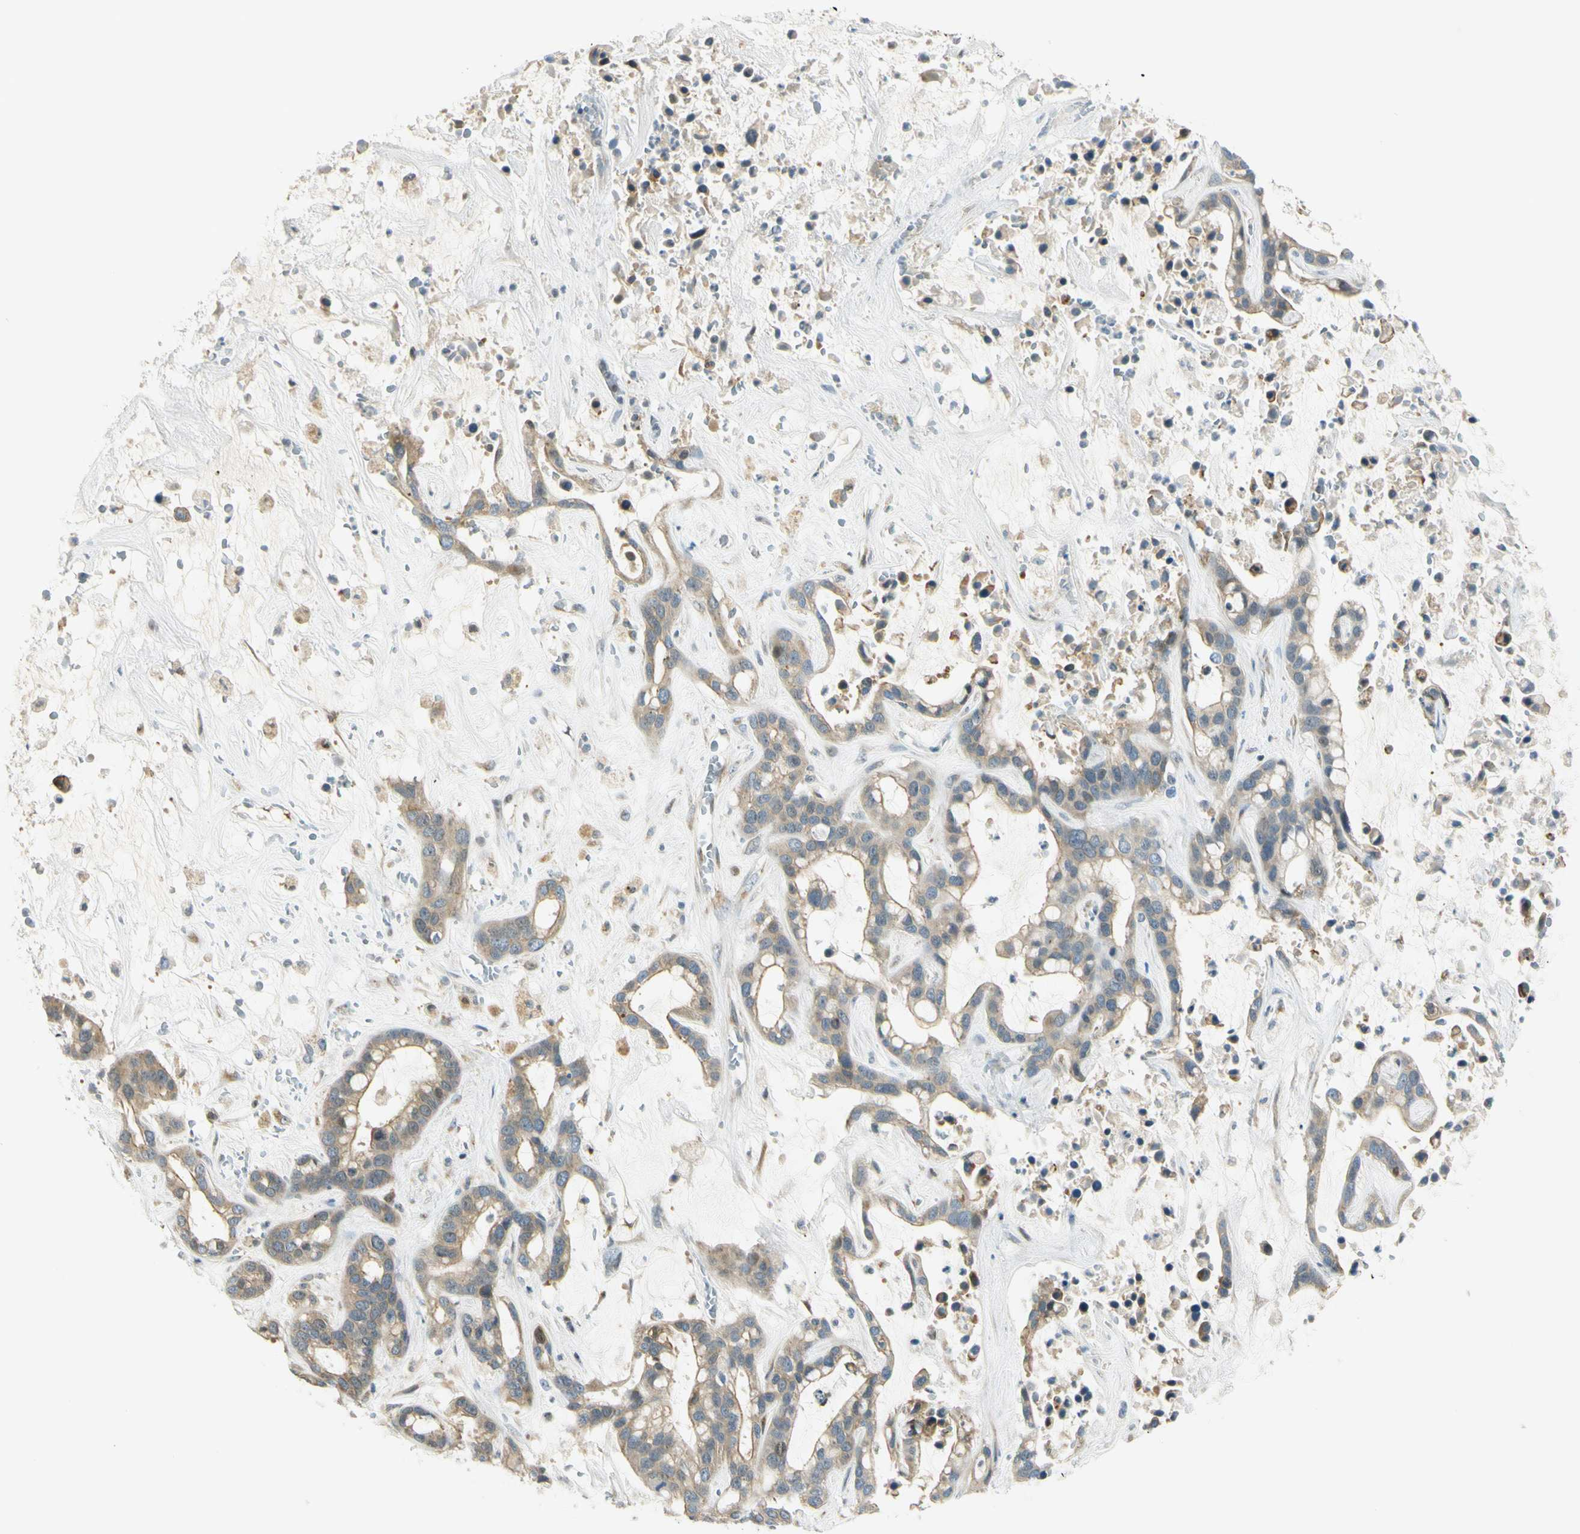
{"staining": {"intensity": "weak", "quantity": ">75%", "location": "cytoplasmic/membranous"}, "tissue": "liver cancer", "cell_type": "Tumor cells", "image_type": "cancer", "snomed": [{"axis": "morphology", "description": "Cholangiocarcinoma"}, {"axis": "topography", "description": "Liver"}], "caption": "A photomicrograph showing weak cytoplasmic/membranous staining in approximately >75% of tumor cells in liver cancer, as visualized by brown immunohistochemical staining.", "gene": "NPDC1", "patient": {"sex": "female", "age": 65}}